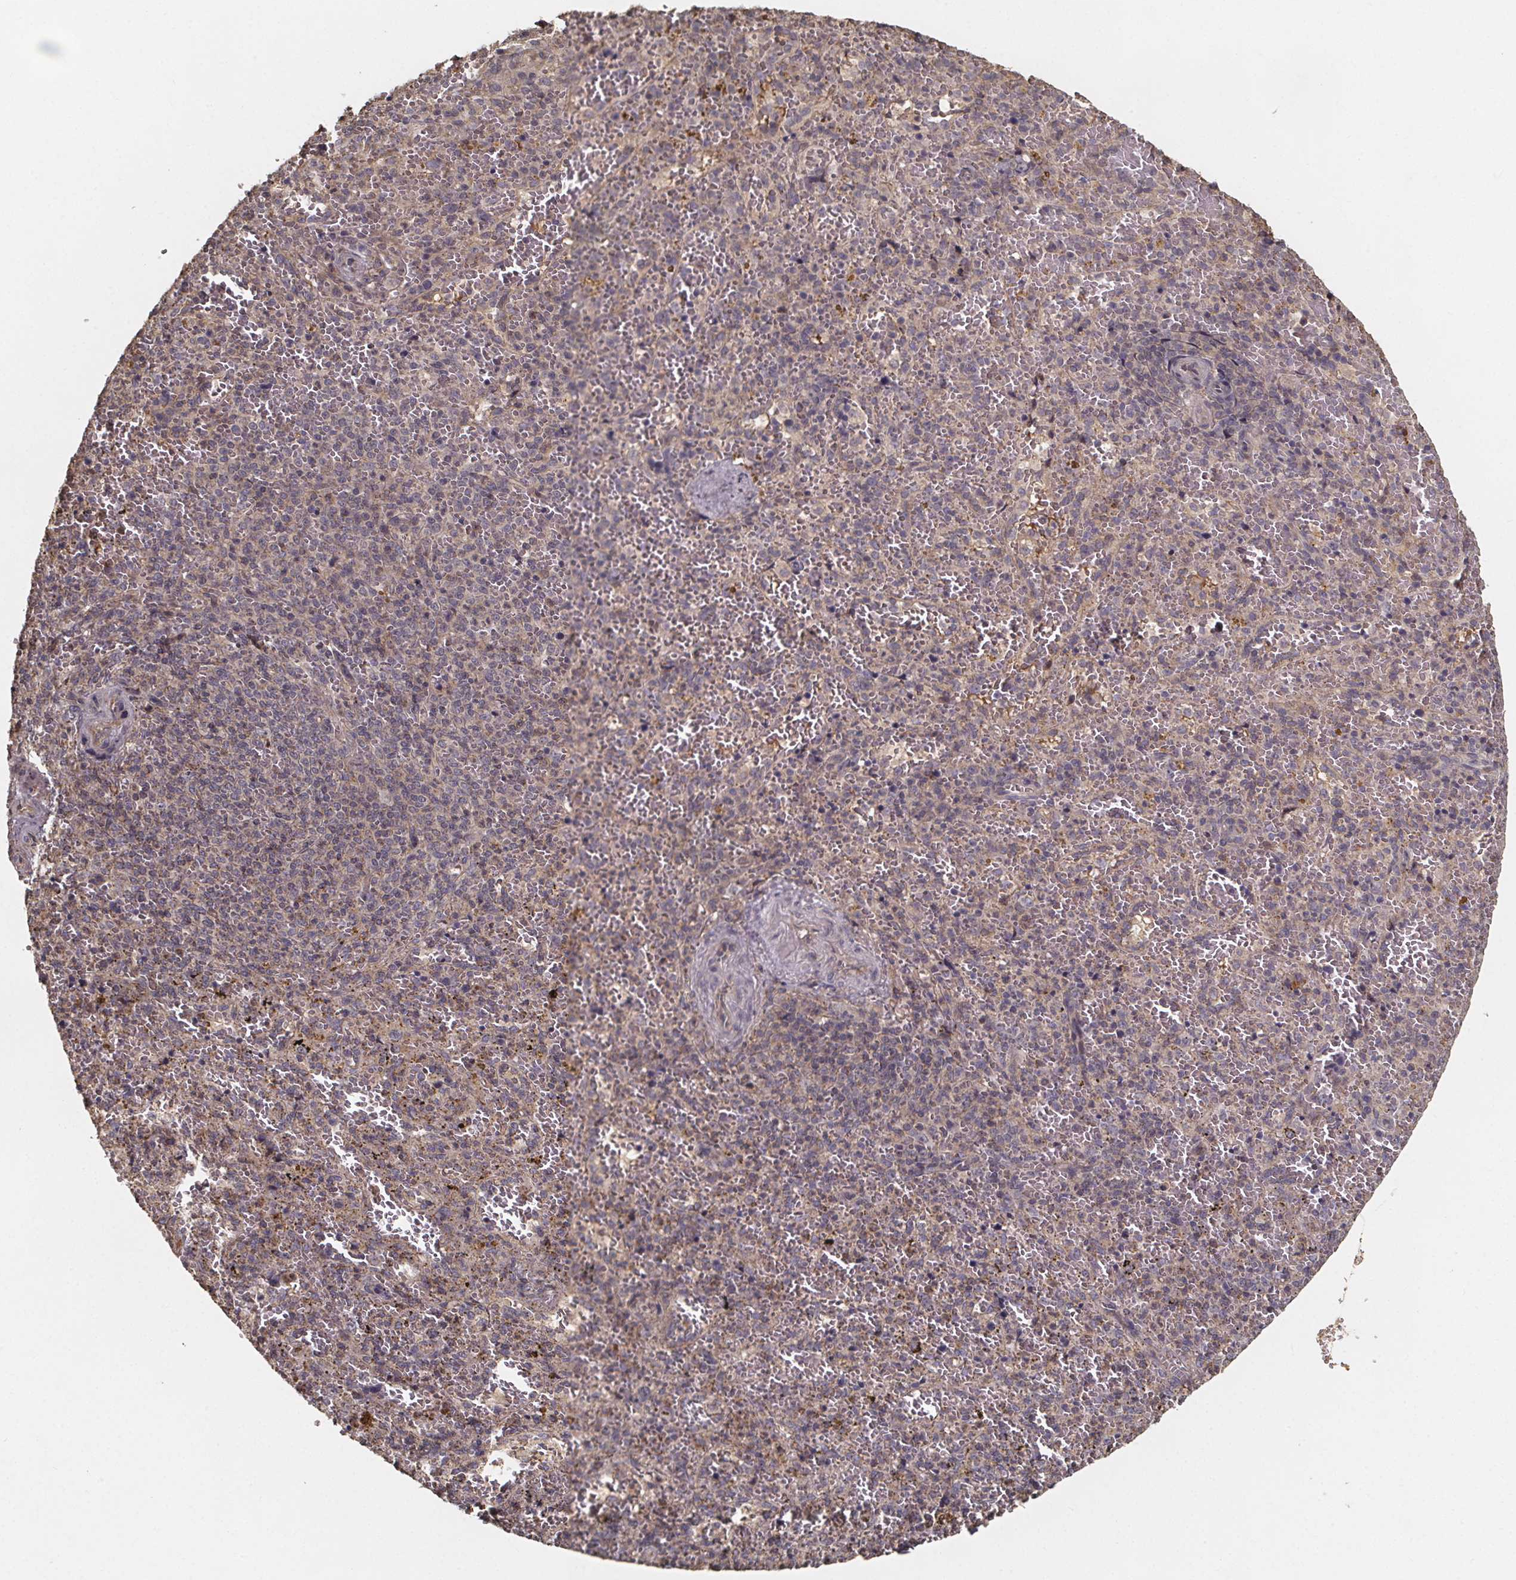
{"staining": {"intensity": "negative", "quantity": "none", "location": "none"}, "tissue": "spleen", "cell_type": "Cells in red pulp", "image_type": "normal", "snomed": [{"axis": "morphology", "description": "Normal tissue, NOS"}, {"axis": "topography", "description": "Spleen"}], "caption": "Immunohistochemistry of normal human spleen exhibits no positivity in cells in red pulp.", "gene": "ZNF879", "patient": {"sex": "female", "age": 50}}